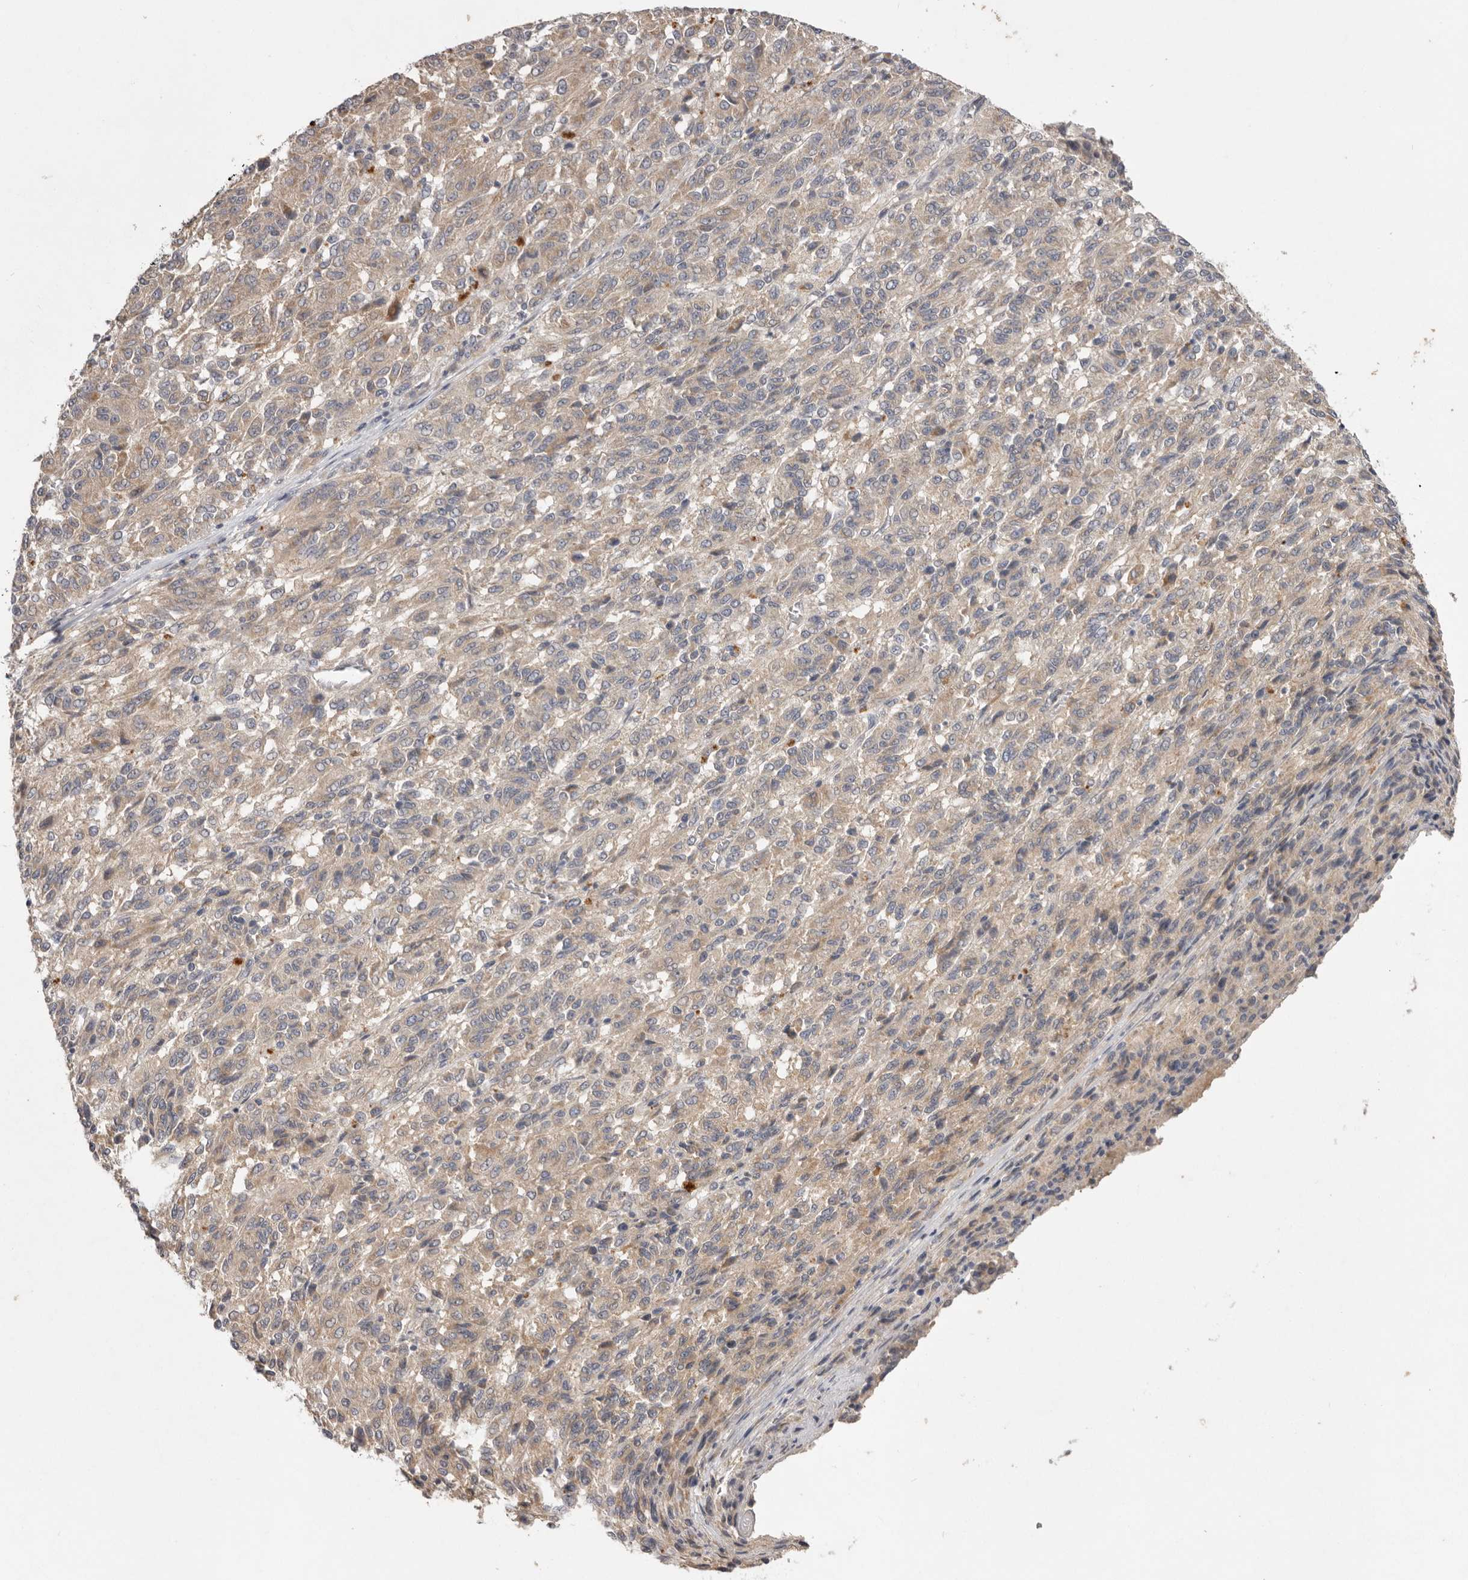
{"staining": {"intensity": "weak", "quantity": "25%-75%", "location": "cytoplasmic/membranous"}, "tissue": "melanoma", "cell_type": "Tumor cells", "image_type": "cancer", "snomed": [{"axis": "morphology", "description": "Malignant melanoma, Metastatic site"}, {"axis": "topography", "description": "Lung"}], "caption": "DAB immunohistochemical staining of malignant melanoma (metastatic site) reveals weak cytoplasmic/membranous protein positivity in approximately 25%-75% of tumor cells. The protein is stained brown, and the nuclei are stained in blue (DAB (3,3'-diaminobenzidine) IHC with brightfield microscopy, high magnification).", "gene": "NSUN4", "patient": {"sex": "male", "age": 64}}